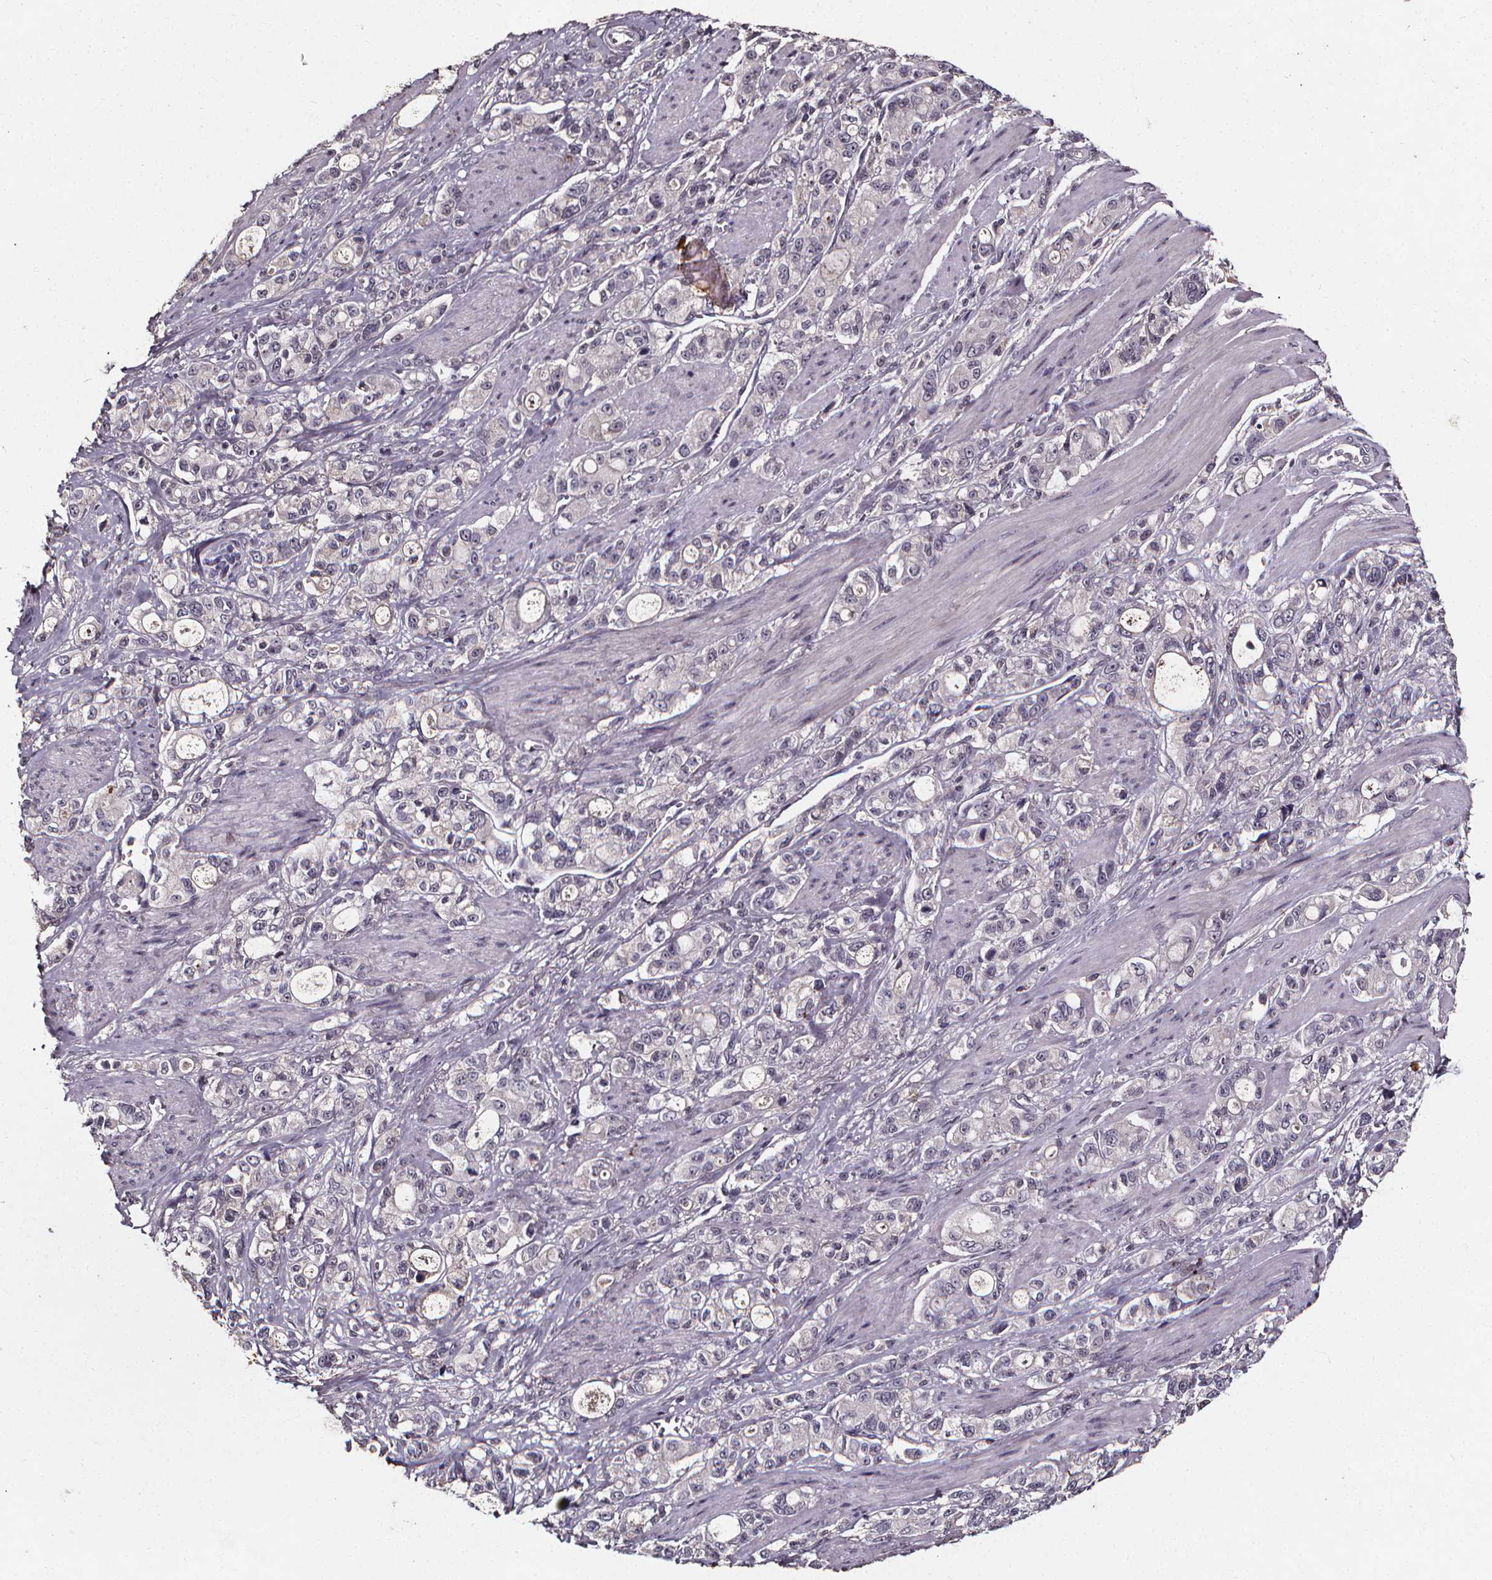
{"staining": {"intensity": "negative", "quantity": "none", "location": "none"}, "tissue": "stomach cancer", "cell_type": "Tumor cells", "image_type": "cancer", "snomed": [{"axis": "morphology", "description": "Adenocarcinoma, NOS"}, {"axis": "topography", "description": "Stomach"}], "caption": "There is no significant staining in tumor cells of stomach cancer (adenocarcinoma).", "gene": "SPAG8", "patient": {"sex": "male", "age": 63}}